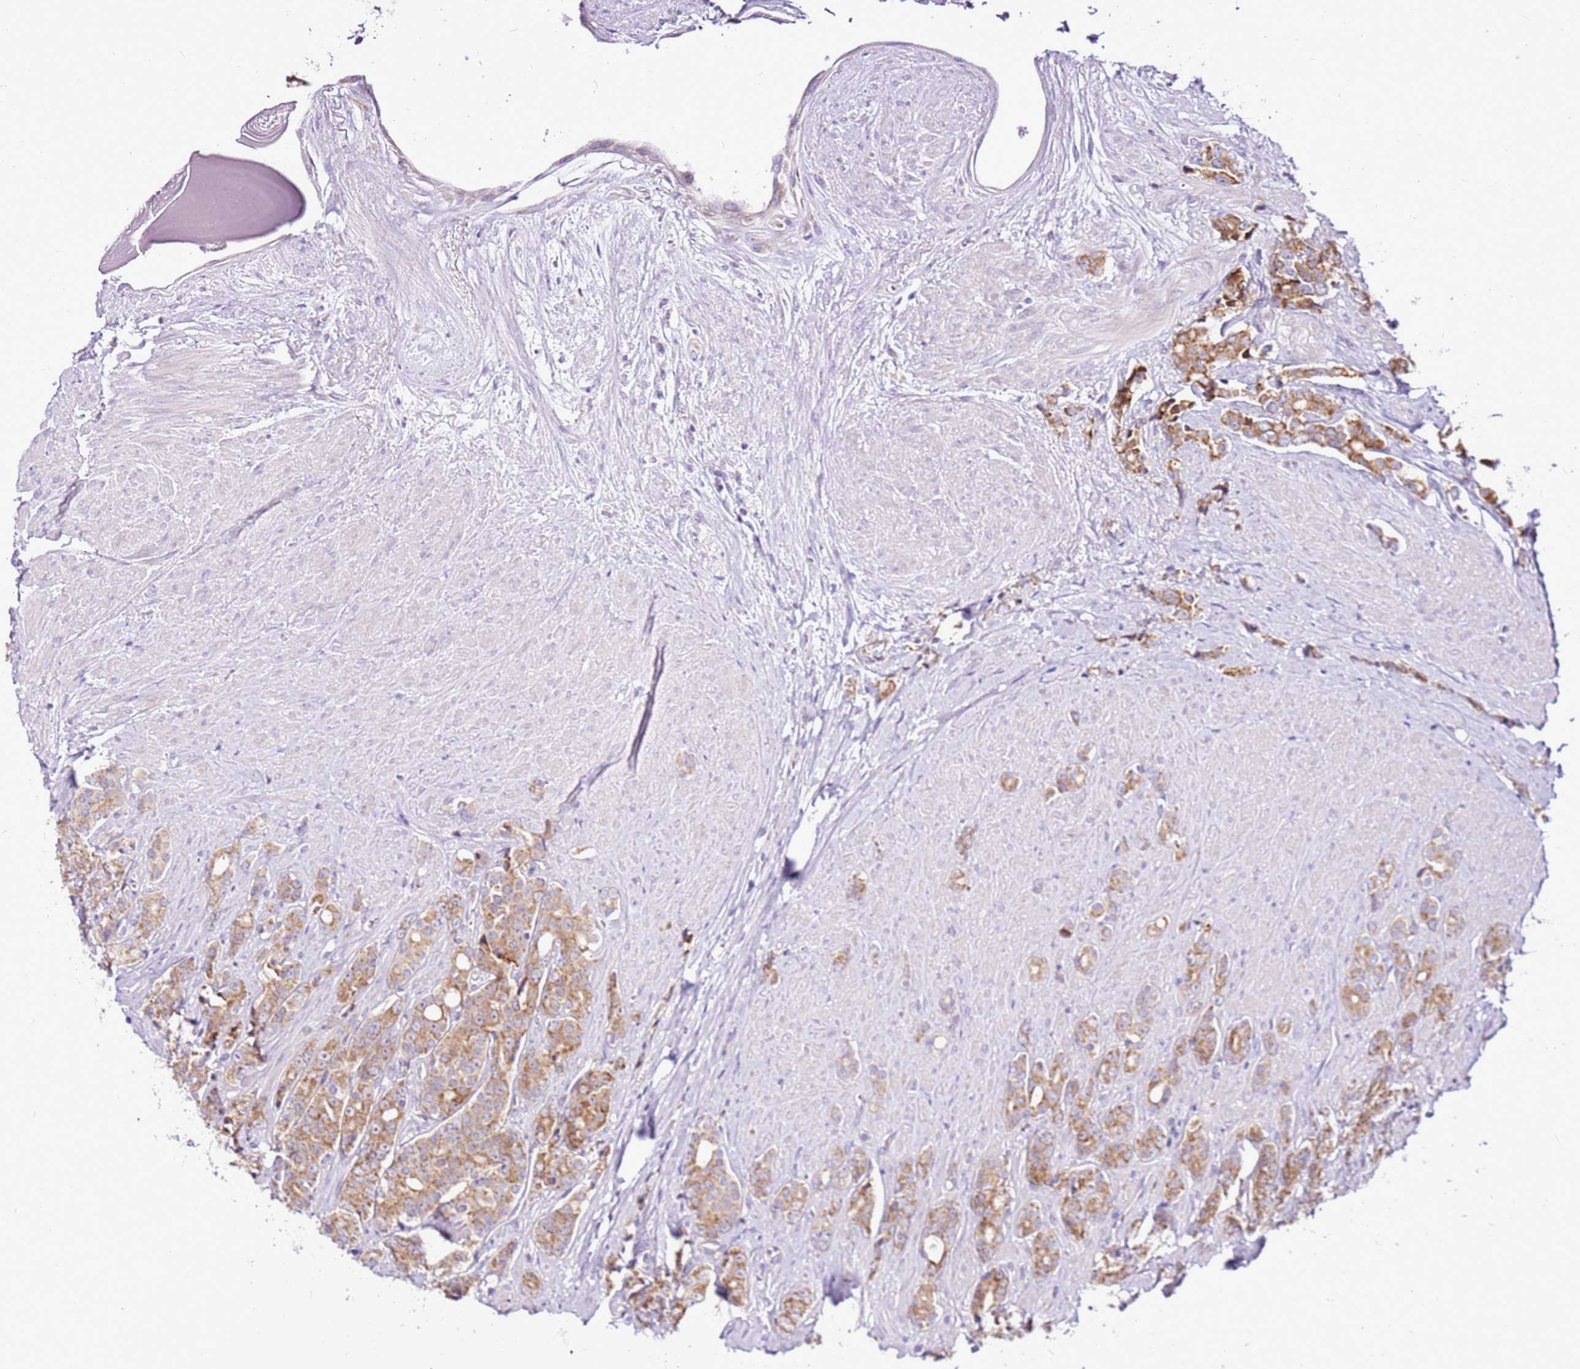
{"staining": {"intensity": "moderate", "quantity": ">75%", "location": "cytoplasmic/membranous"}, "tissue": "prostate cancer", "cell_type": "Tumor cells", "image_type": "cancer", "snomed": [{"axis": "morphology", "description": "Adenocarcinoma, High grade"}, {"axis": "topography", "description": "Prostate"}], "caption": "Prostate cancer was stained to show a protein in brown. There is medium levels of moderate cytoplasmic/membranous positivity in about >75% of tumor cells. Immunohistochemistry (ihc) stains the protein in brown and the nuclei are stained blue.", "gene": "MRPL36", "patient": {"sex": "male", "age": 62}}